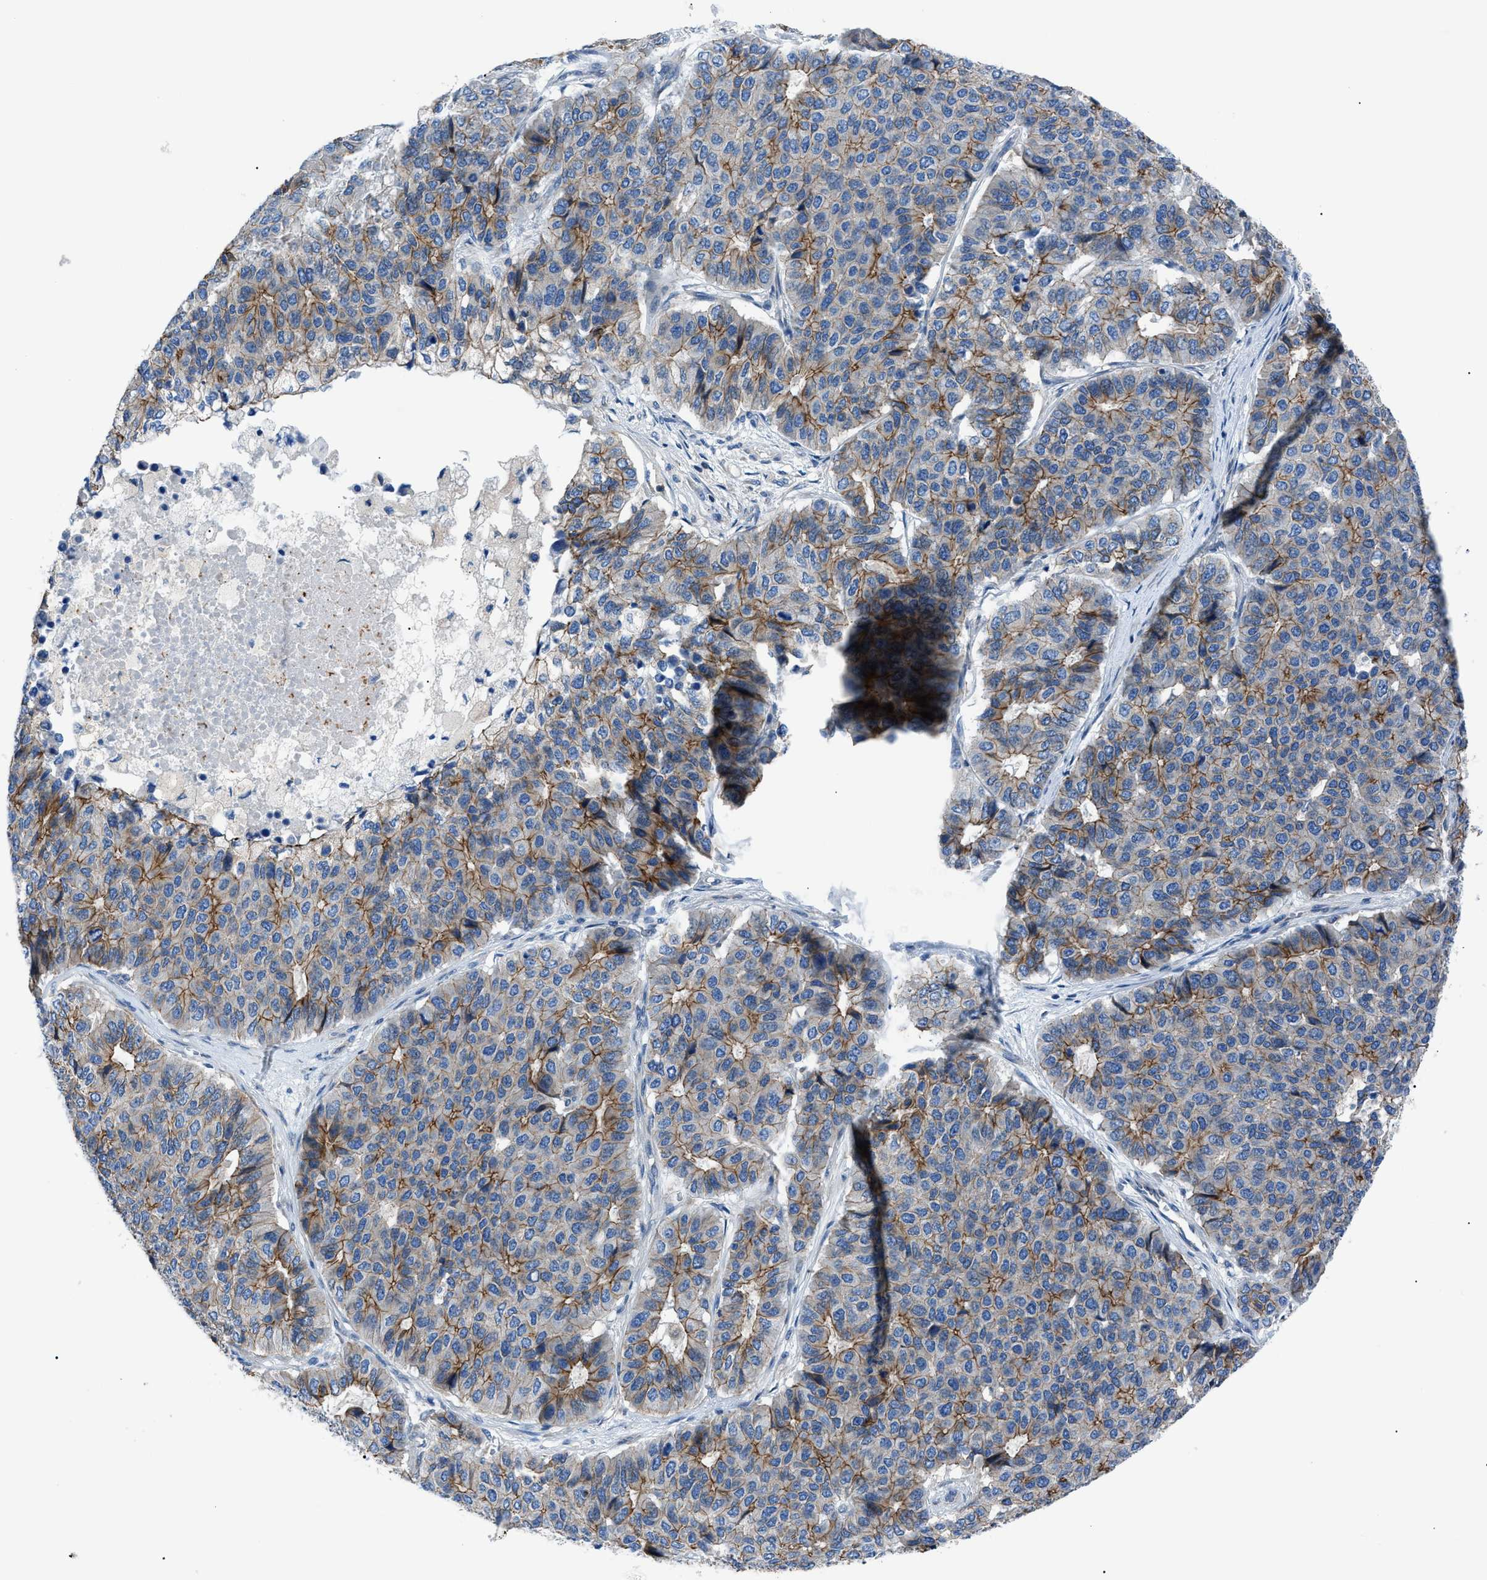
{"staining": {"intensity": "moderate", "quantity": ">75%", "location": "cytoplasmic/membranous"}, "tissue": "pancreatic cancer", "cell_type": "Tumor cells", "image_type": "cancer", "snomed": [{"axis": "morphology", "description": "Adenocarcinoma, NOS"}, {"axis": "topography", "description": "Pancreas"}], "caption": "This photomicrograph reveals pancreatic cancer (adenocarcinoma) stained with IHC to label a protein in brown. The cytoplasmic/membranous of tumor cells show moderate positivity for the protein. Nuclei are counter-stained blue.", "gene": "ZDHHC24", "patient": {"sex": "male", "age": 50}}